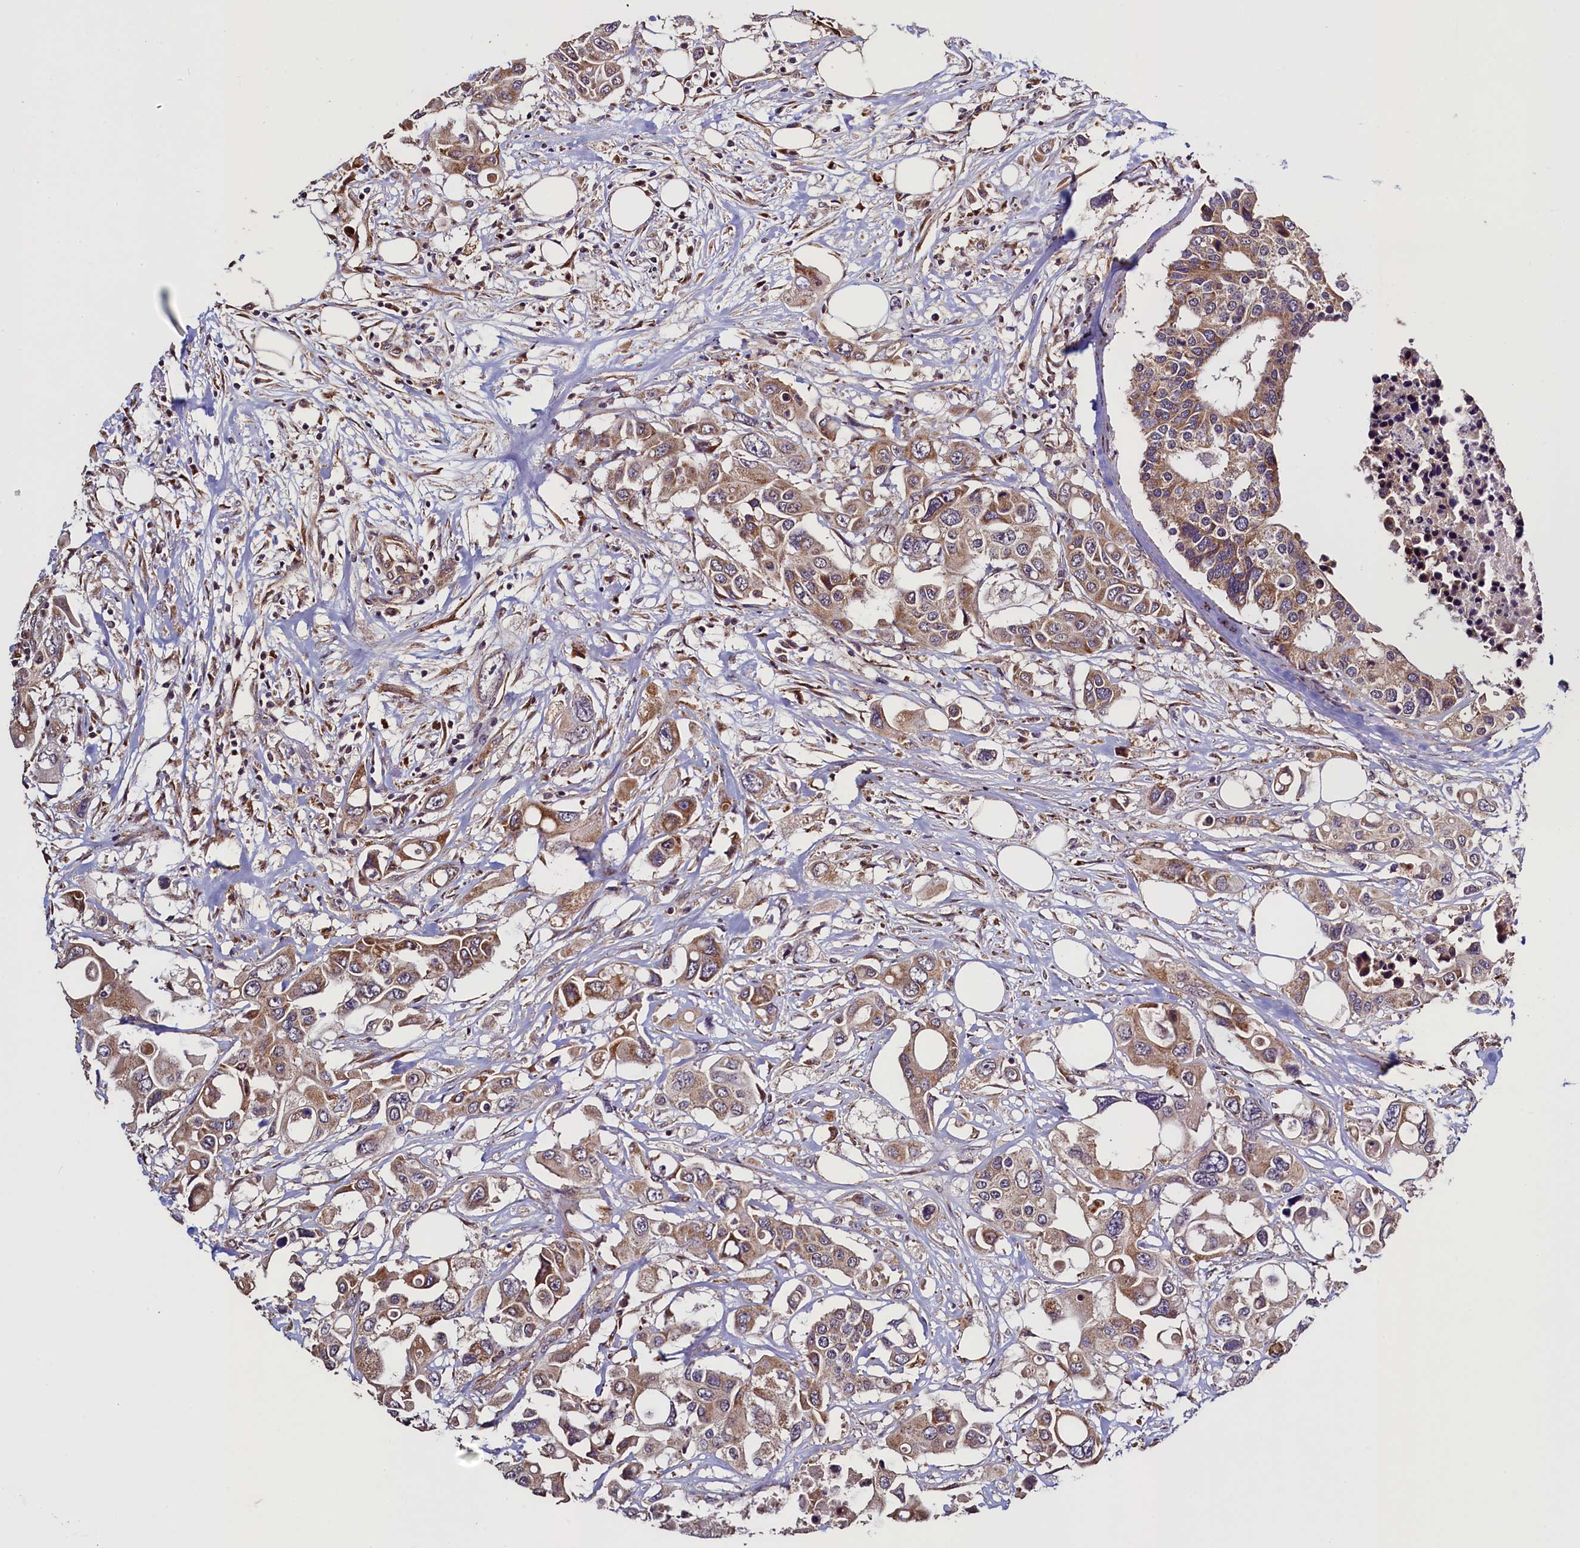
{"staining": {"intensity": "moderate", "quantity": ">75%", "location": "cytoplasmic/membranous"}, "tissue": "colorectal cancer", "cell_type": "Tumor cells", "image_type": "cancer", "snomed": [{"axis": "morphology", "description": "Adenocarcinoma, NOS"}, {"axis": "topography", "description": "Colon"}], "caption": "Colorectal cancer stained for a protein (brown) exhibits moderate cytoplasmic/membranous positive staining in approximately >75% of tumor cells.", "gene": "RBFA", "patient": {"sex": "male", "age": 77}}